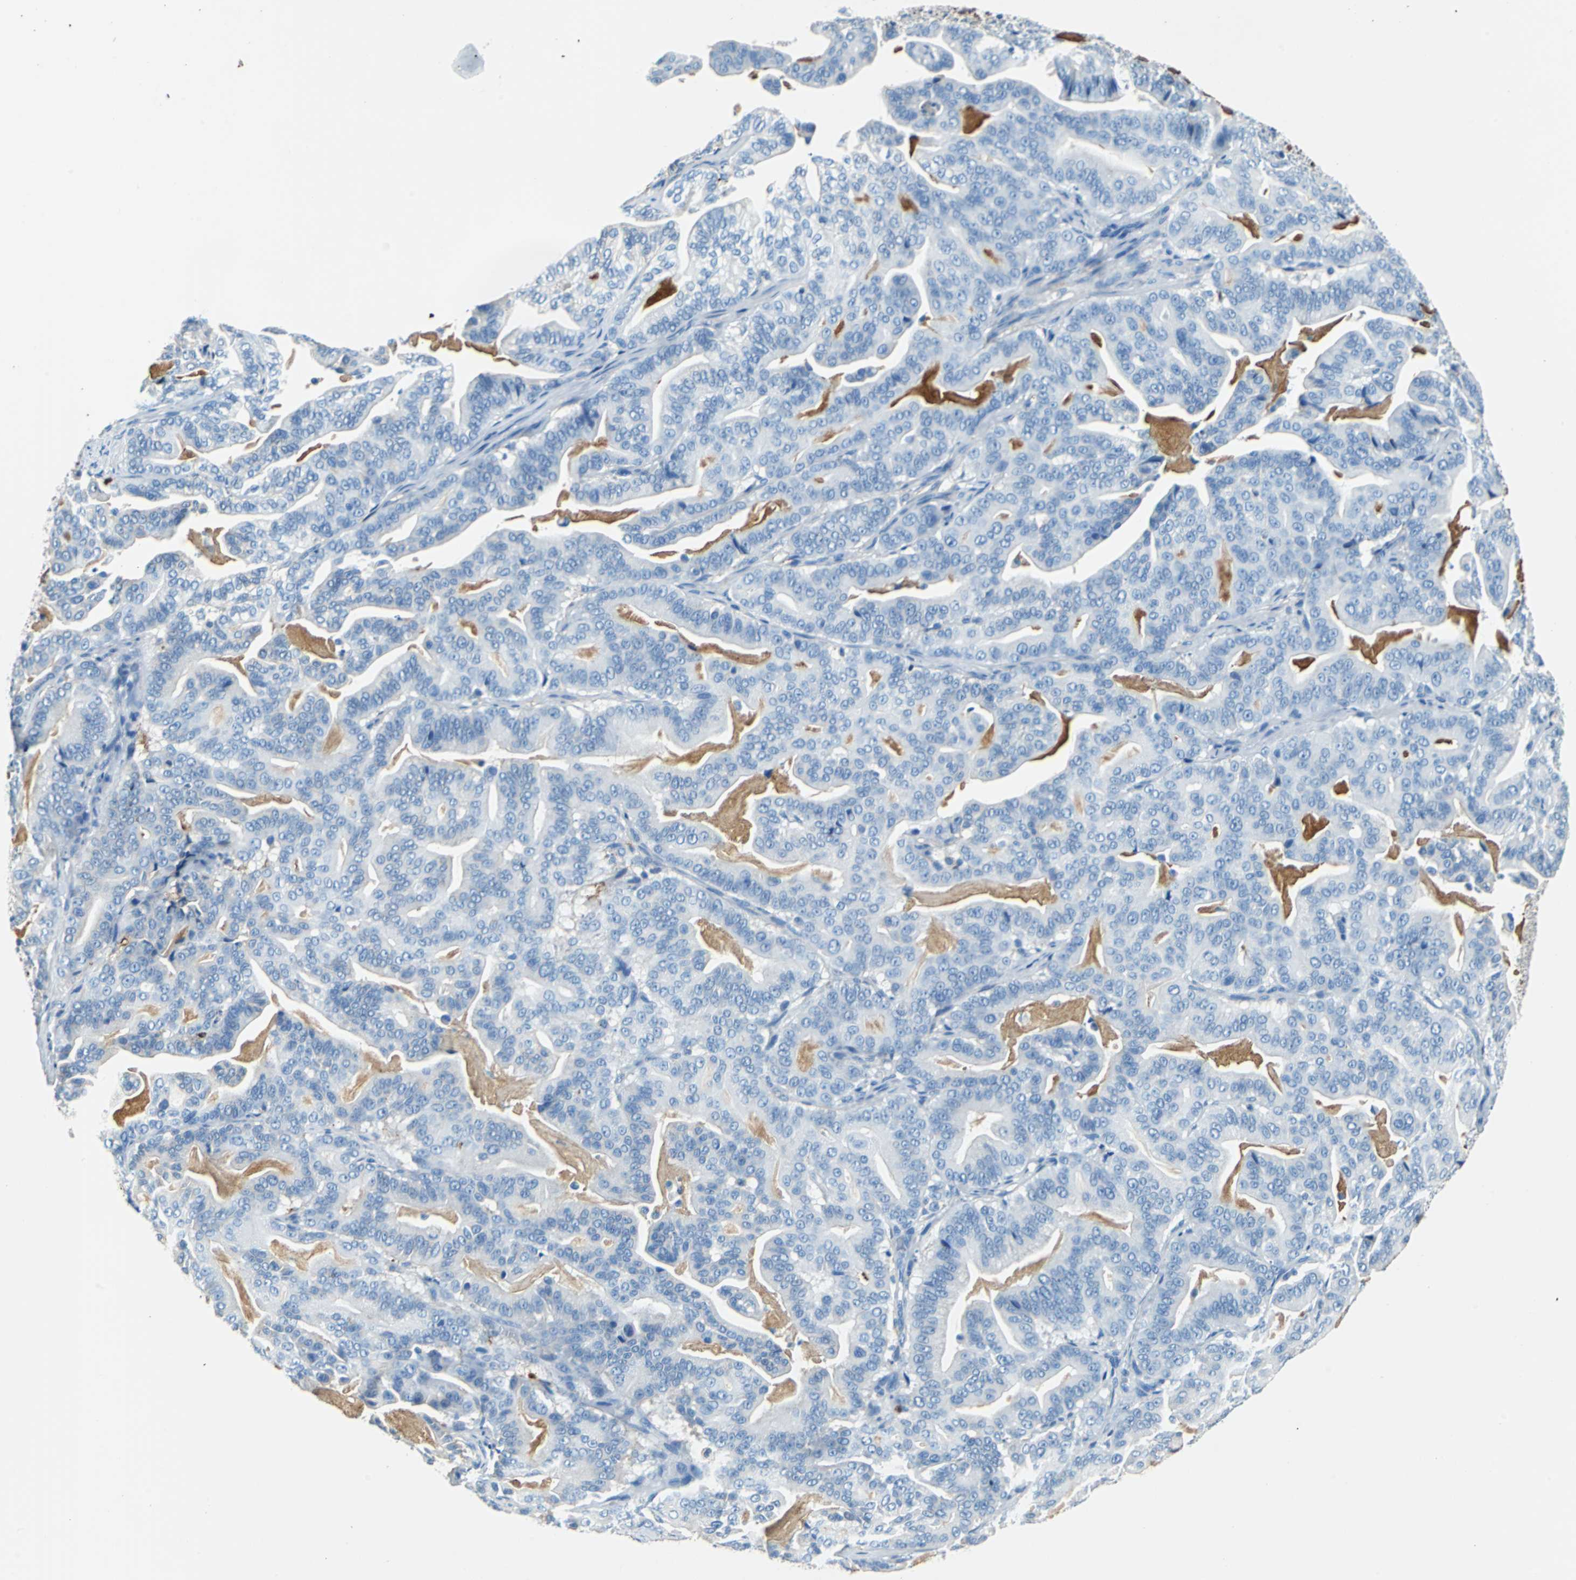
{"staining": {"intensity": "negative", "quantity": "none", "location": "none"}, "tissue": "pancreatic cancer", "cell_type": "Tumor cells", "image_type": "cancer", "snomed": [{"axis": "morphology", "description": "Adenocarcinoma, NOS"}, {"axis": "topography", "description": "Pancreas"}], "caption": "IHC of pancreatic cancer displays no expression in tumor cells. (Stains: DAB immunohistochemistry (IHC) with hematoxylin counter stain, Microscopy: brightfield microscopy at high magnification).", "gene": "ALB", "patient": {"sex": "male", "age": 63}}